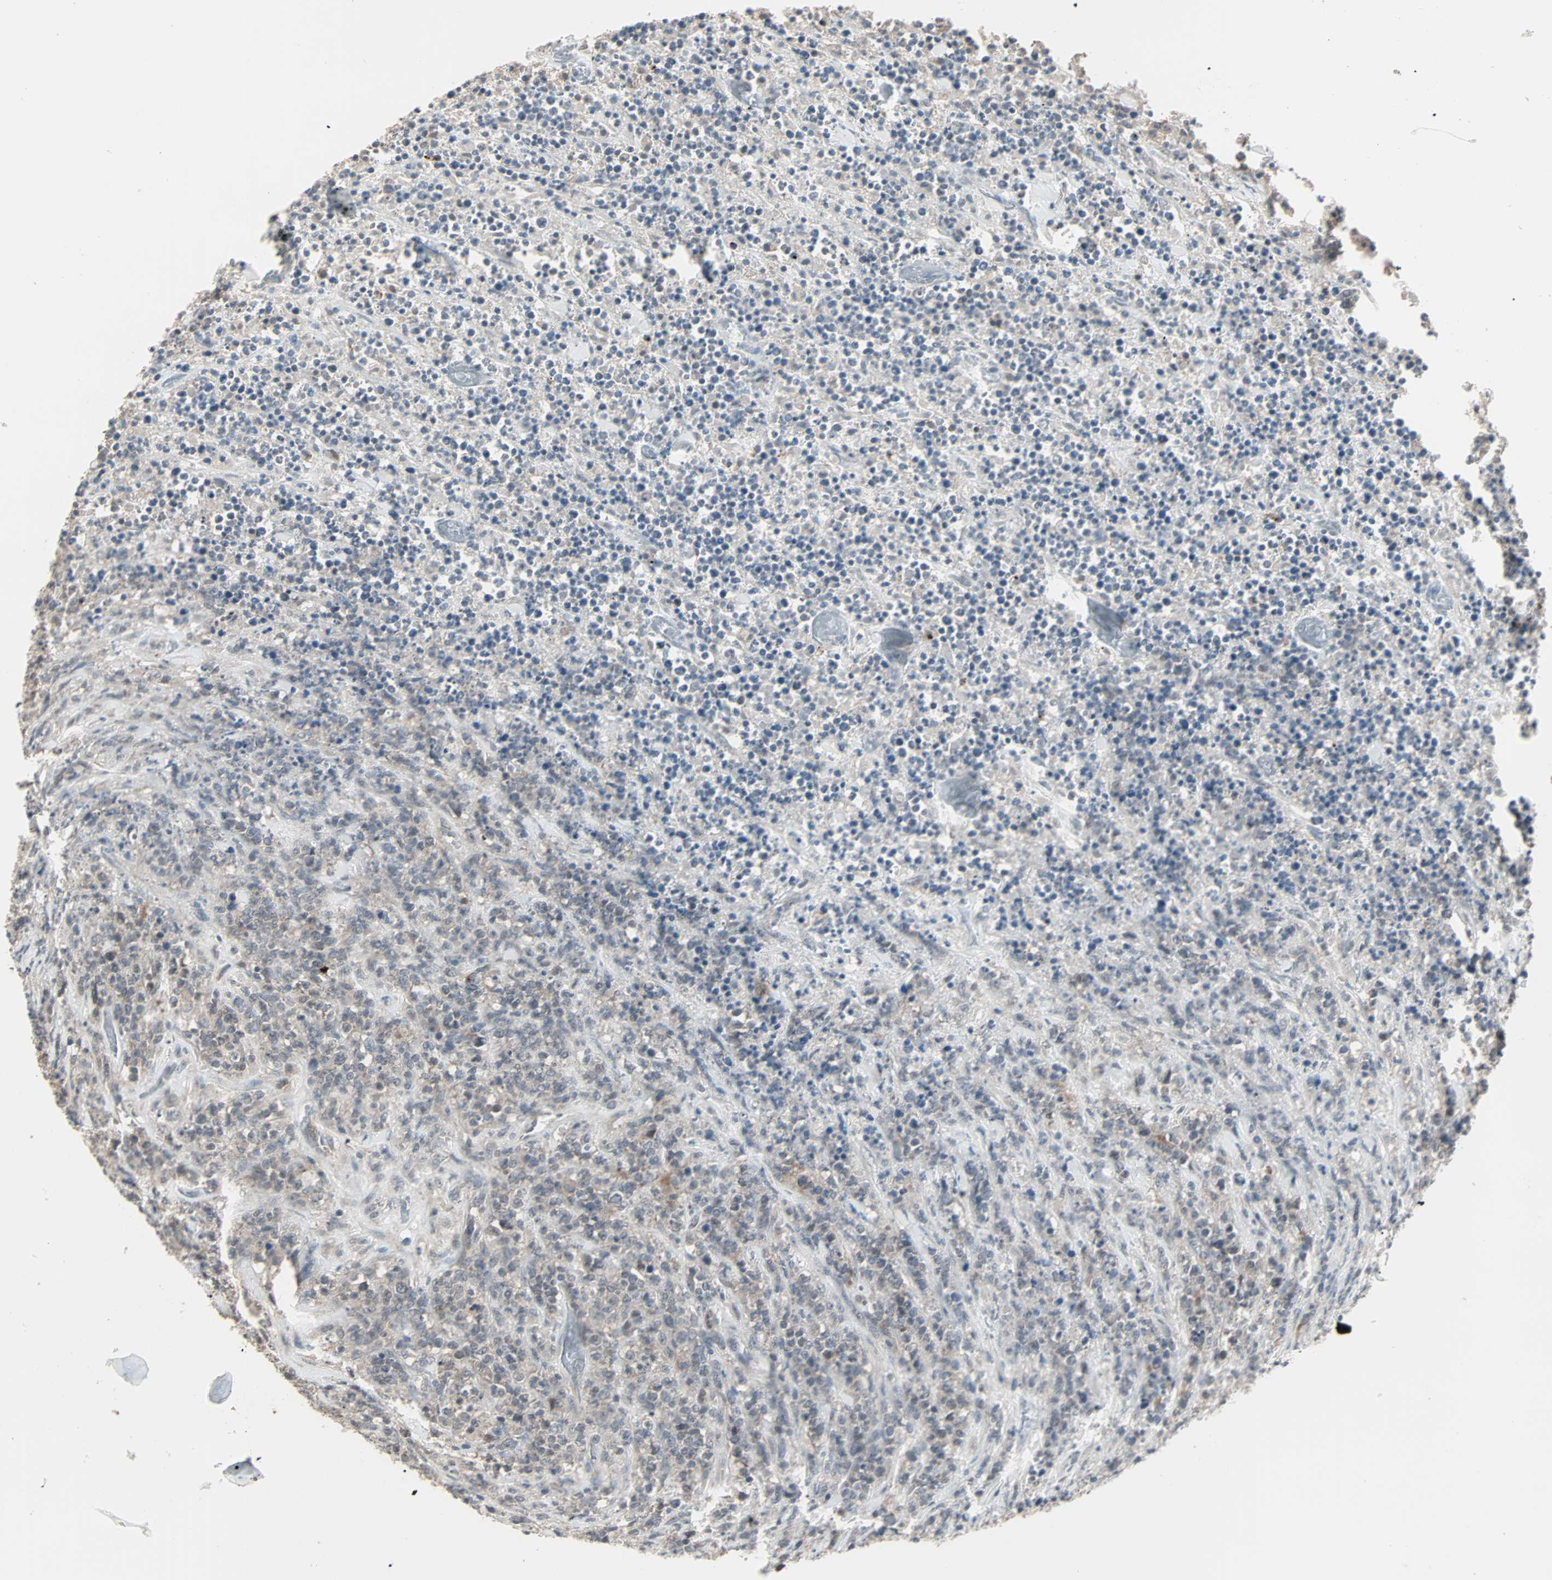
{"staining": {"intensity": "weak", "quantity": ">75%", "location": "cytoplasmic/membranous"}, "tissue": "lymphoma", "cell_type": "Tumor cells", "image_type": "cancer", "snomed": [{"axis": "morphology", "description": "Malignant lymphoma, non-Hodgkin's type, High grade"}, {"axis": "topography", "description": "Soft tissue"}], "caption": "Lymphoma stained with DAB (3,3'-diaminobenzidine) immunohistochemistry (IHC) shows low levels of weak cytoplasmic/membranous positivity in approximately >75% of tumor cells.", "gene": "KDM4A", "patient": {"sex": "male", "age": 18}}